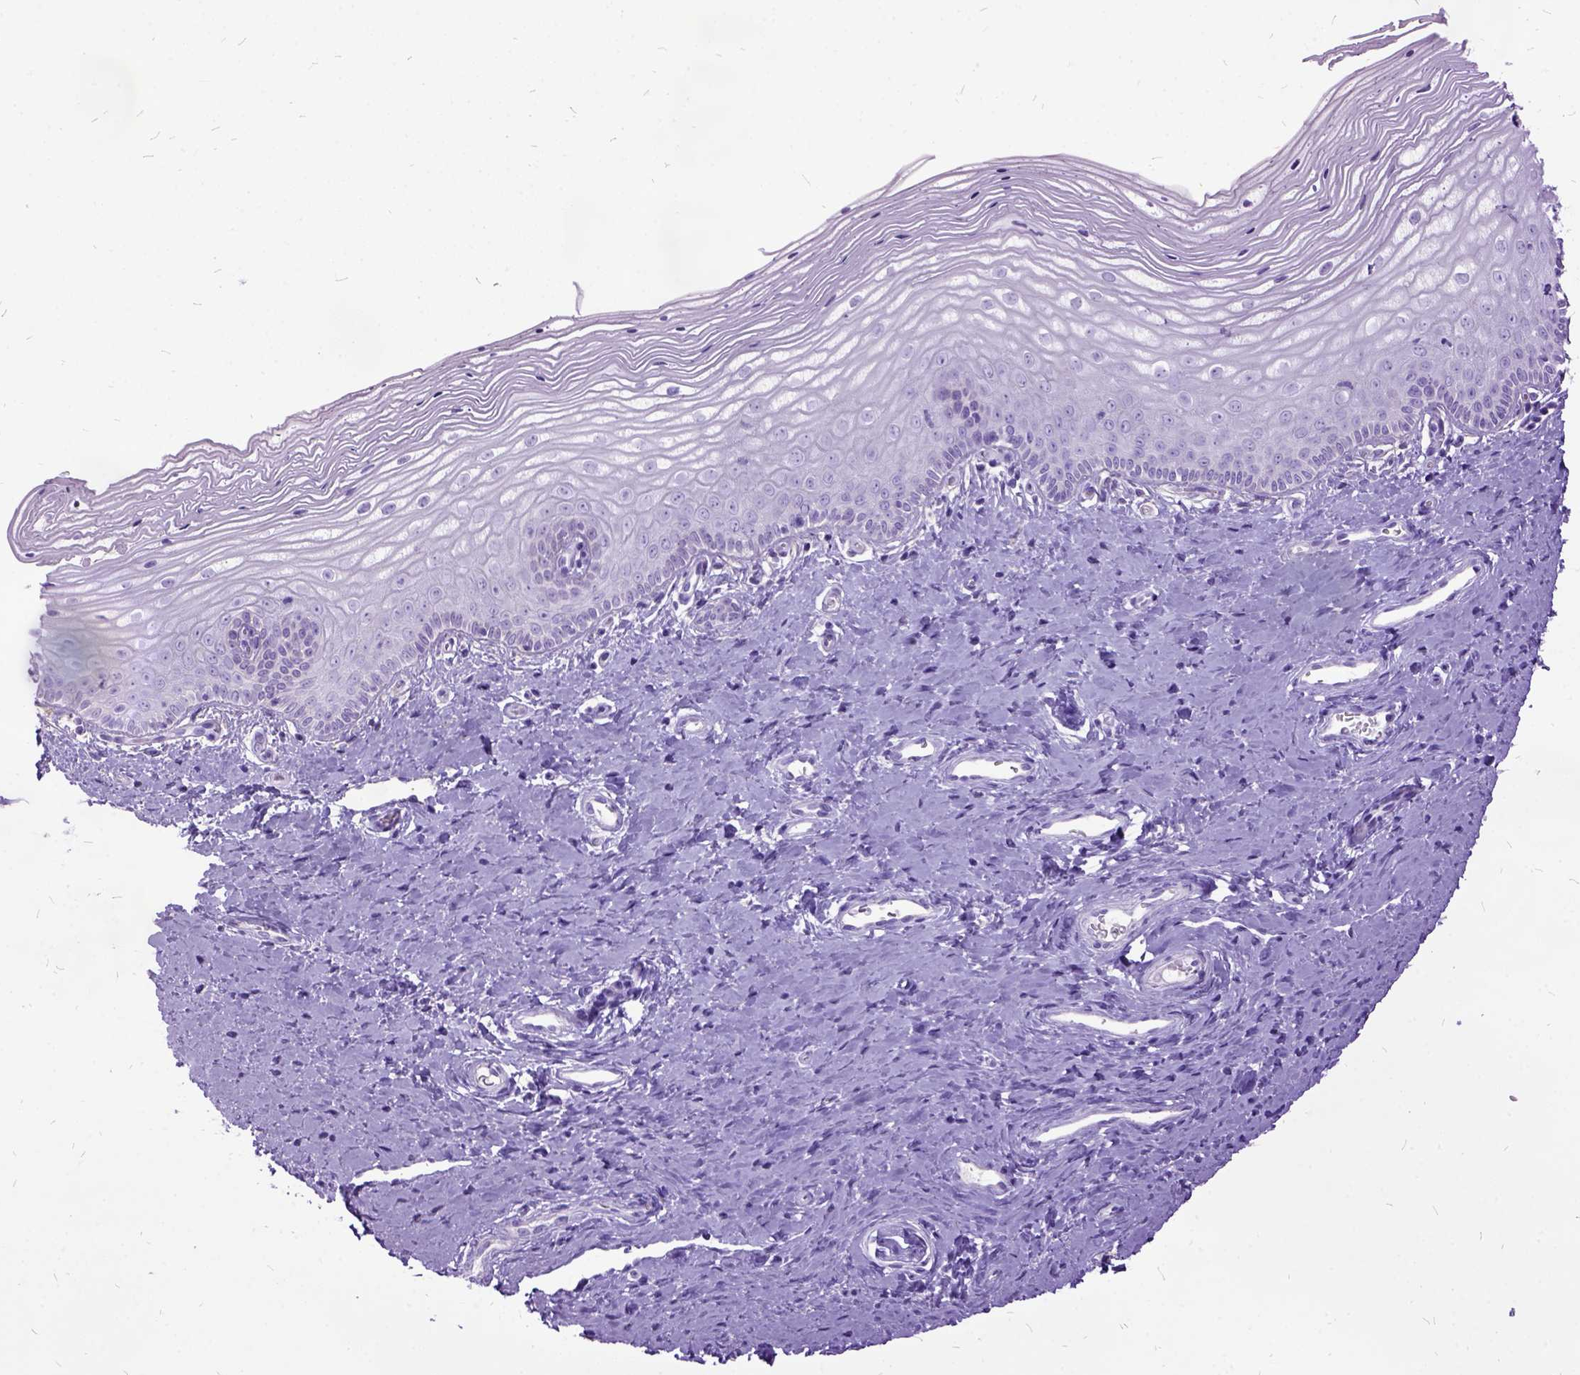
{"staining": {"intensity": "negative", "quantity": "none", "location": "none"}, "tissue": "vagina", "cell_type": "Squamous epithelial cells", "image_type": "normal", "snomed": [{"axis": "morphology", "description": "Normal tissue, NOS"}, {"axis": "topography", "description": "Vagina"}], "caption": "This is an immunohistochemistry (IHC) micrograph of normal vagina. There is no expression in squamous epithelial cells.", "gene": "MME", "patient": {"sex": "female", "age": 39}}